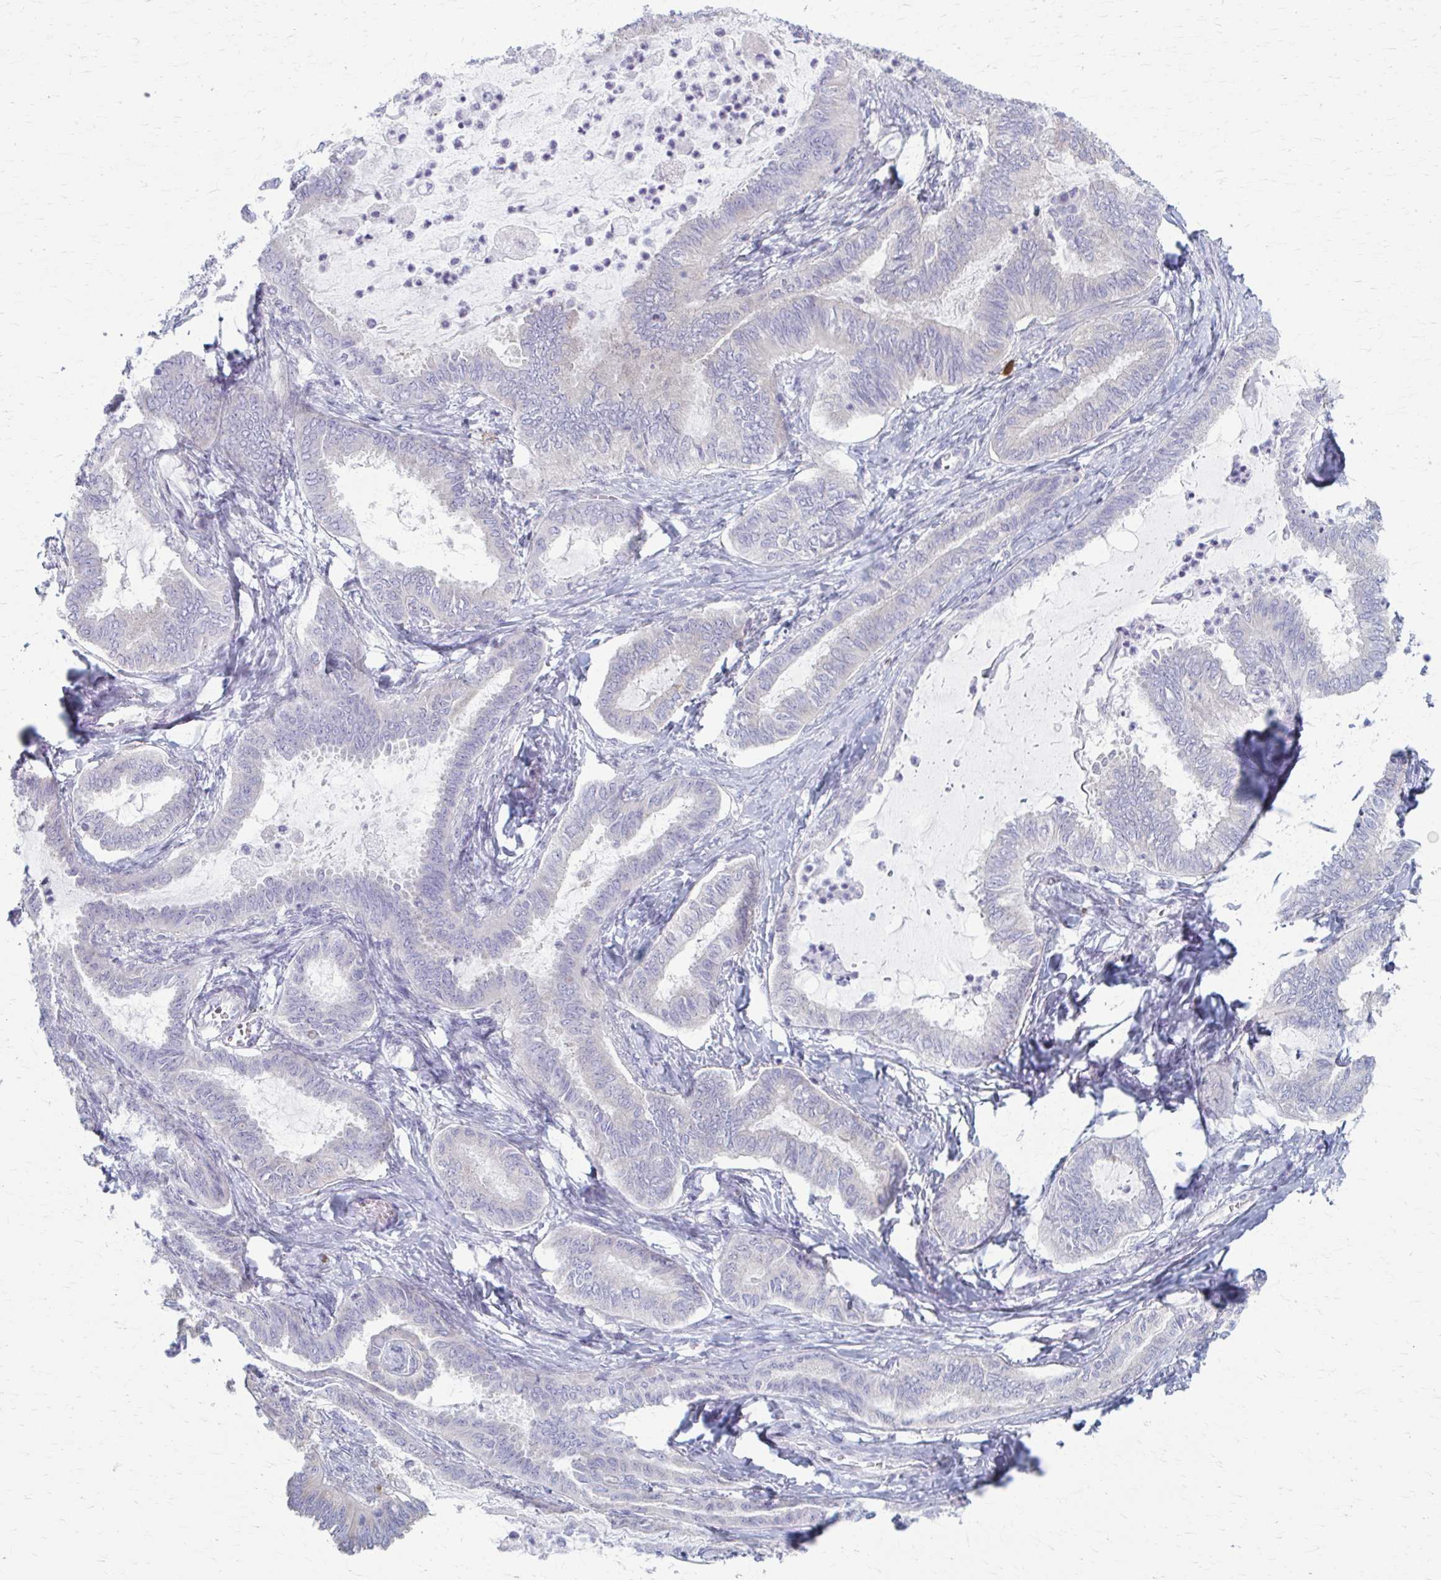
{"staining": {"intensity": "negative", "quantity": "none", "location": "none"}, "tissue": "ovarian cancer", "cell_type": "Tumor cells", "image_type": "cancer", "snomed": [{"axis": "morphology", "description": "Carcinoma, endometroid"}, {"axis": "topography", "description": "Ovary"}], "caption": "Tumor cells show no significant protein positivity in ovarian cancer (endometroid carcinoma). The staining was performed using DAB (3,3'-diaminobenzidine) to visualize the protein expression in brown, while the nuclei were stained in blue with hematoxylin (Magnification: 20x).", "gene": "PRKRA", "patient": {"sex": "female", "age": 70}}